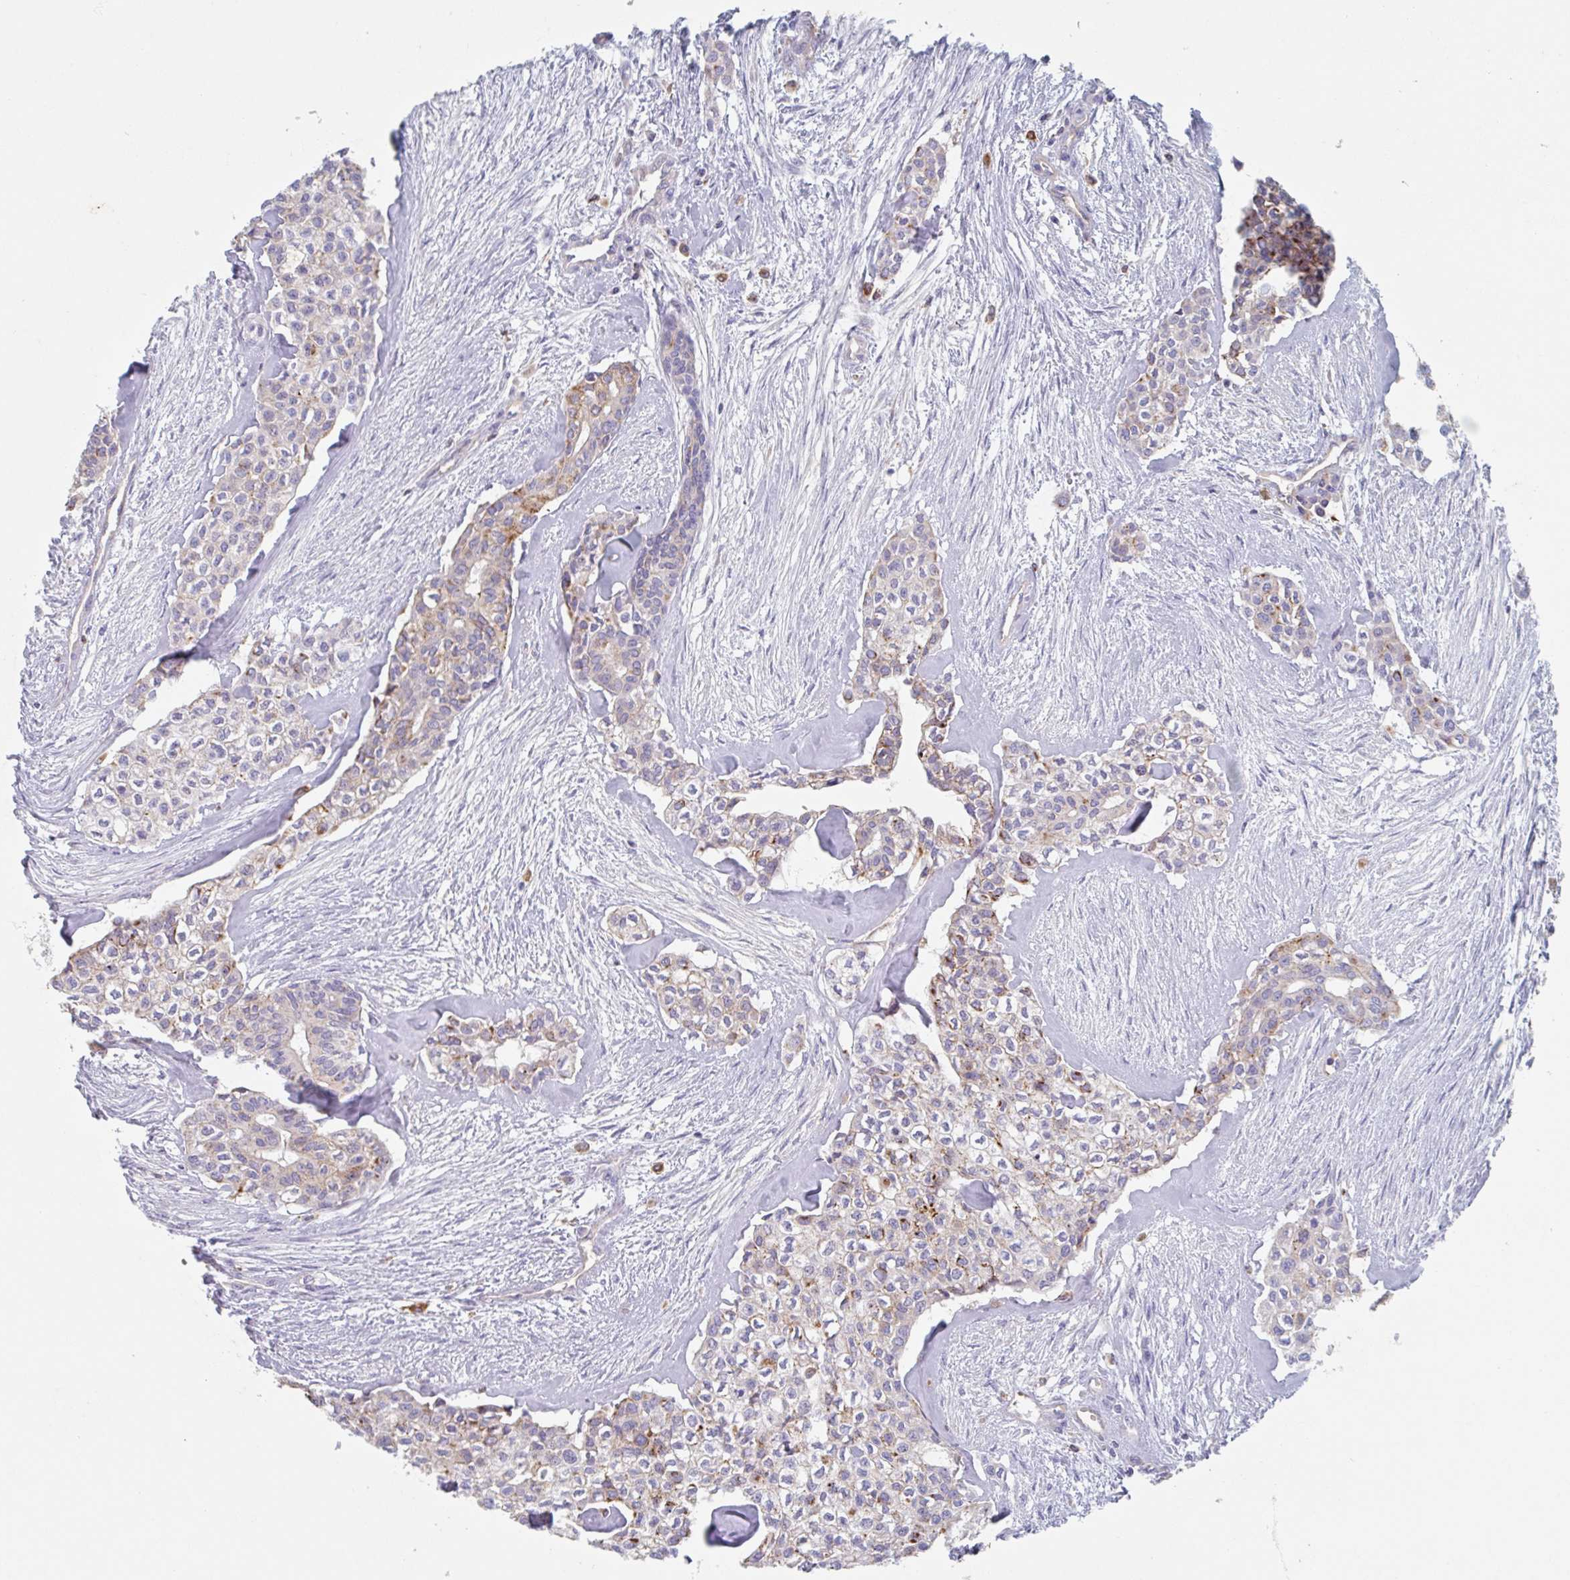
{"staining": {"intensity": "moderate", "quantity": "<25%", "location": "cytoplasmic/membranous"}, "tissue": "head and neck cancer", "cell_type": "Tumor cells", "image_type": "cancer", "snomed": [{"axis": "morphology", "description": "Adenocarcinoma, NOS"}, {"axis": "topography", "description": "Head-Neck"}], "caption": "An image of human head and neck adenocarcinoma stained for a protein shows moderate cytoplasmic/membranous brown staining in tumor cells. (IHC, brightfield microscopy, high magnification).", "gene": "MANBA", "patient": {"sex": "male", "age": 81}}